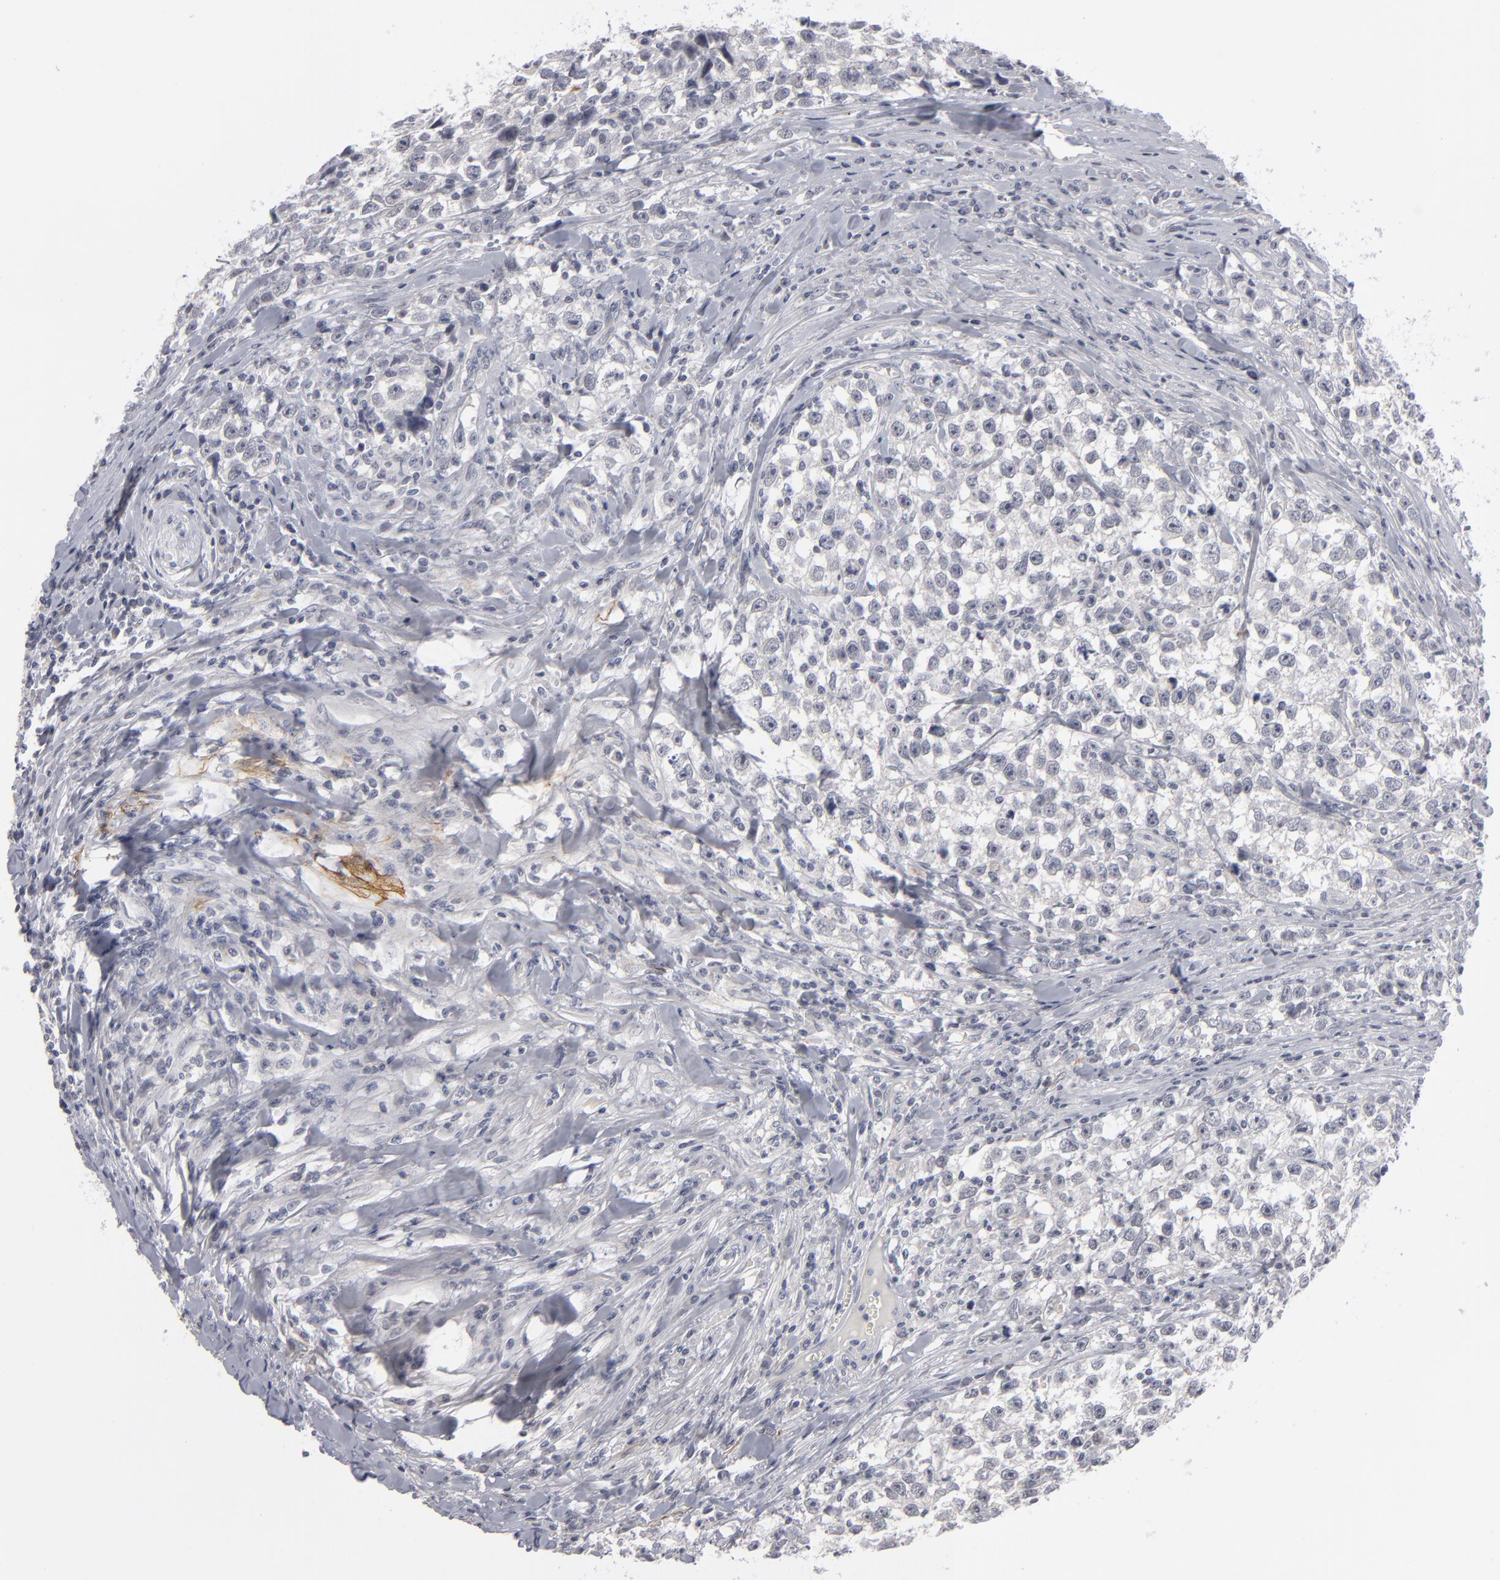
{"staining": {"intensity": "negative", "quantity": "none", "location": "none"}, "tissue": "testis cancer", "cell_type": "Tumor cells", "image_type": "cancer", "snomed": [{"axis": "morphology", "description": "Seminoma, NOS"}, {"axis": "morphology", "description": "Carcinoma, Embryonal, NOS"}, {"axis": "topography", "description": "Testis"}], "caption": "High magnification brightfield microscopy of testis cancer (seminoma) stained with DAB (brown) and counterstained with hematoxylin (blue): tumor cells show no significant staining. The staining was performed using DAB to visualize the protein expression in brown, while the nuclei were stained in blue with hematoxylin (Magnification: 20x).", "gene": "KIAA1210", "patient": {"sex": "male", "age": 30}}